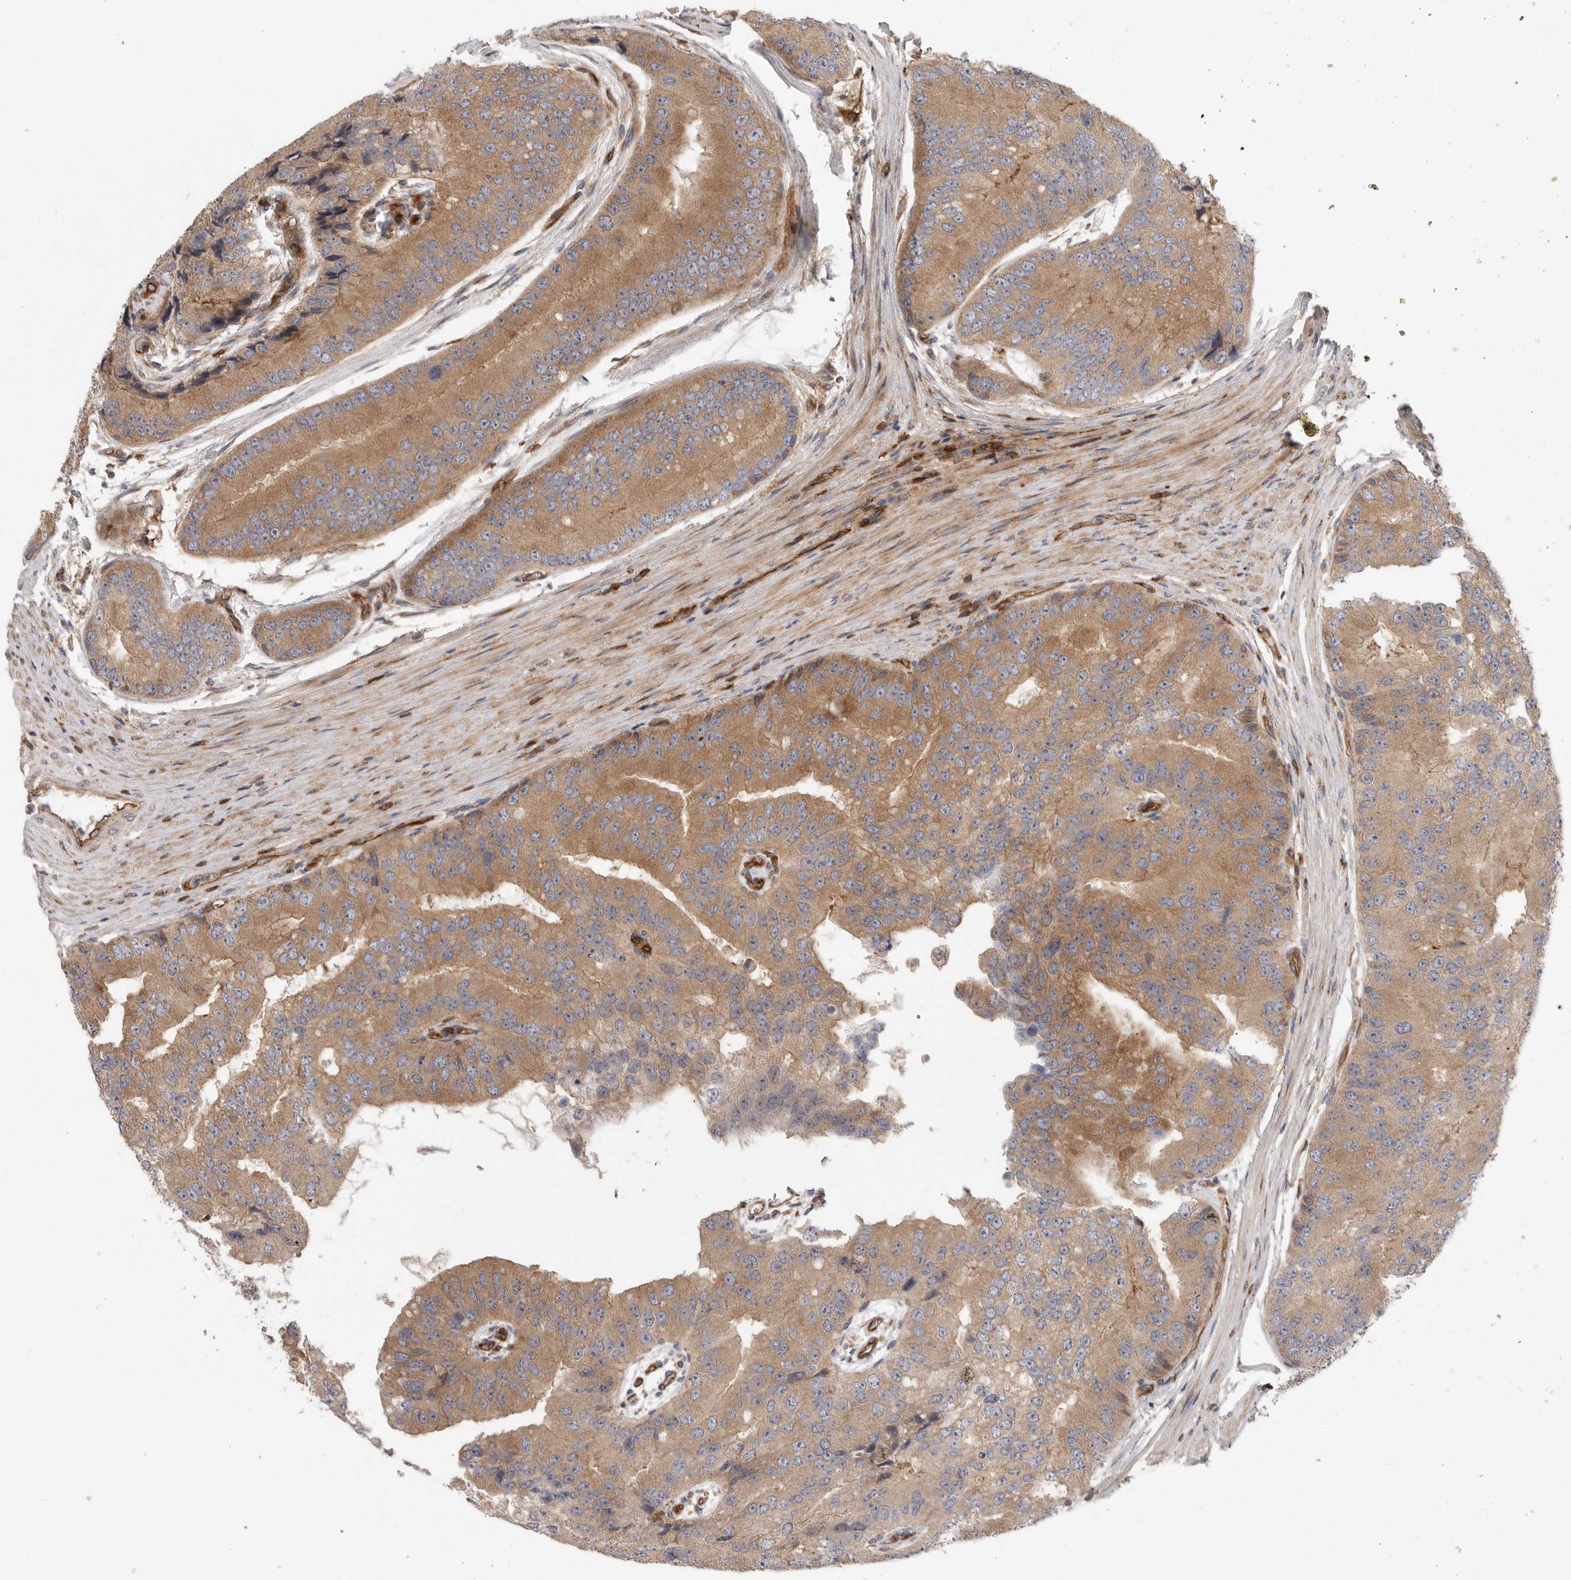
{"staining": {"intensity": "moderate", "quantity": ">75%", "location": "cytoplasmic/membranous"}, "tissue": "prostate cancer", "cell_type": "Tumor cells", "image_type": "cancer", "snomed": [{"axis": "morphology", "description": "Adenocarcinoma, High grade"}, {"axis": "topography", "description": "Prostate"}], "caption": "Prostate adenocarcinoma (high-grade) stained with immunohistochemistry demonstrates moderate cytoplasmic/membranous positivity in approximately >75% of tumor cells.", "gene": "PRKCH", "patient": {"sex": "male", "age": 70}}